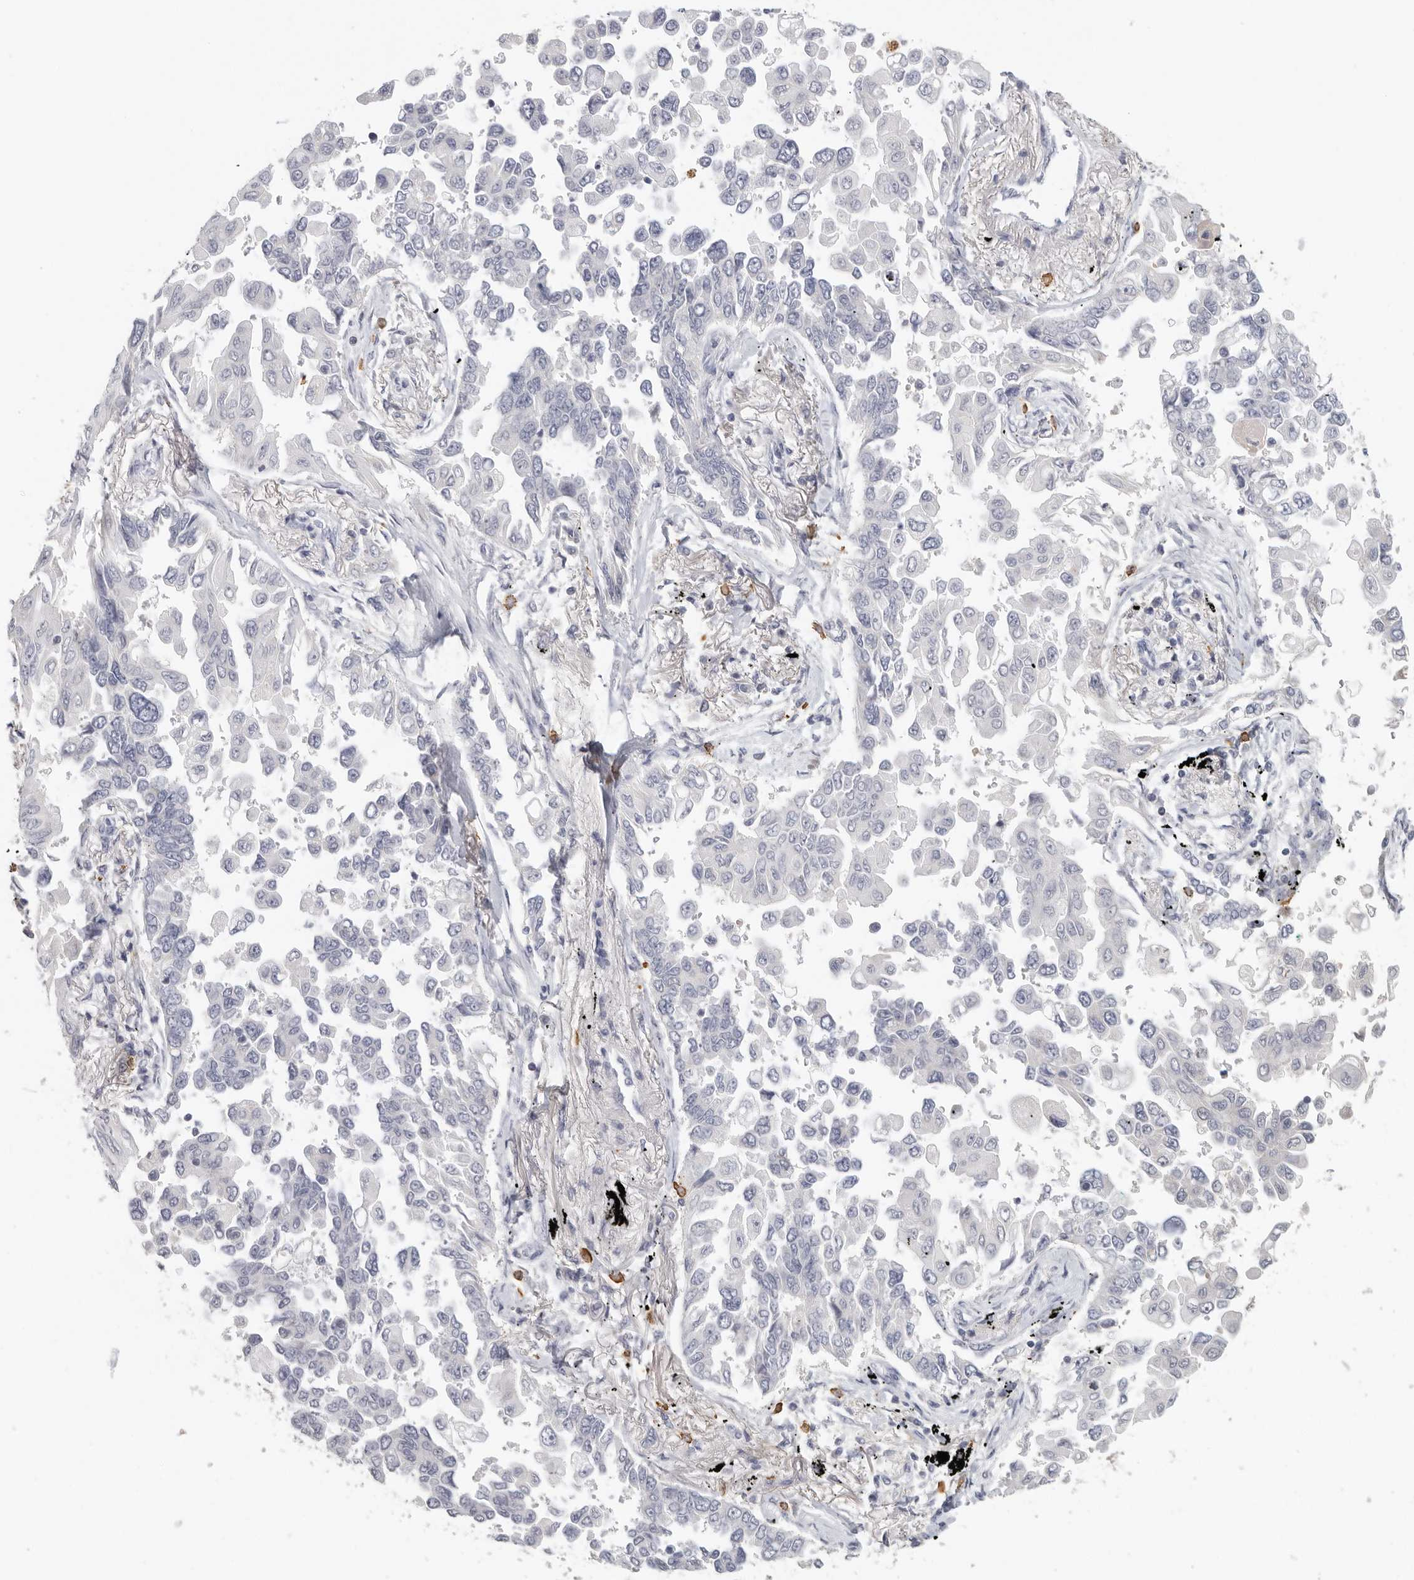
{"staining": {"intensity": "negative", "quantity": "none", "location": "none"}, "tissue": "lung cancer", "cell_type": "Tumor cells", "image_type": "cancer", "snomed": [{"axis": "morphology", "description": "Adenocarcinoma, NOS"}, {"axis": "topography", "description": "Lung"}], "caption": "Immunohistochemical staining of human lung cancer (adenocarcinoma) displays no significant positivity in tumor cells.", "gene": "DNAJC11", "patient": {"sex": "female", "age": 67}}